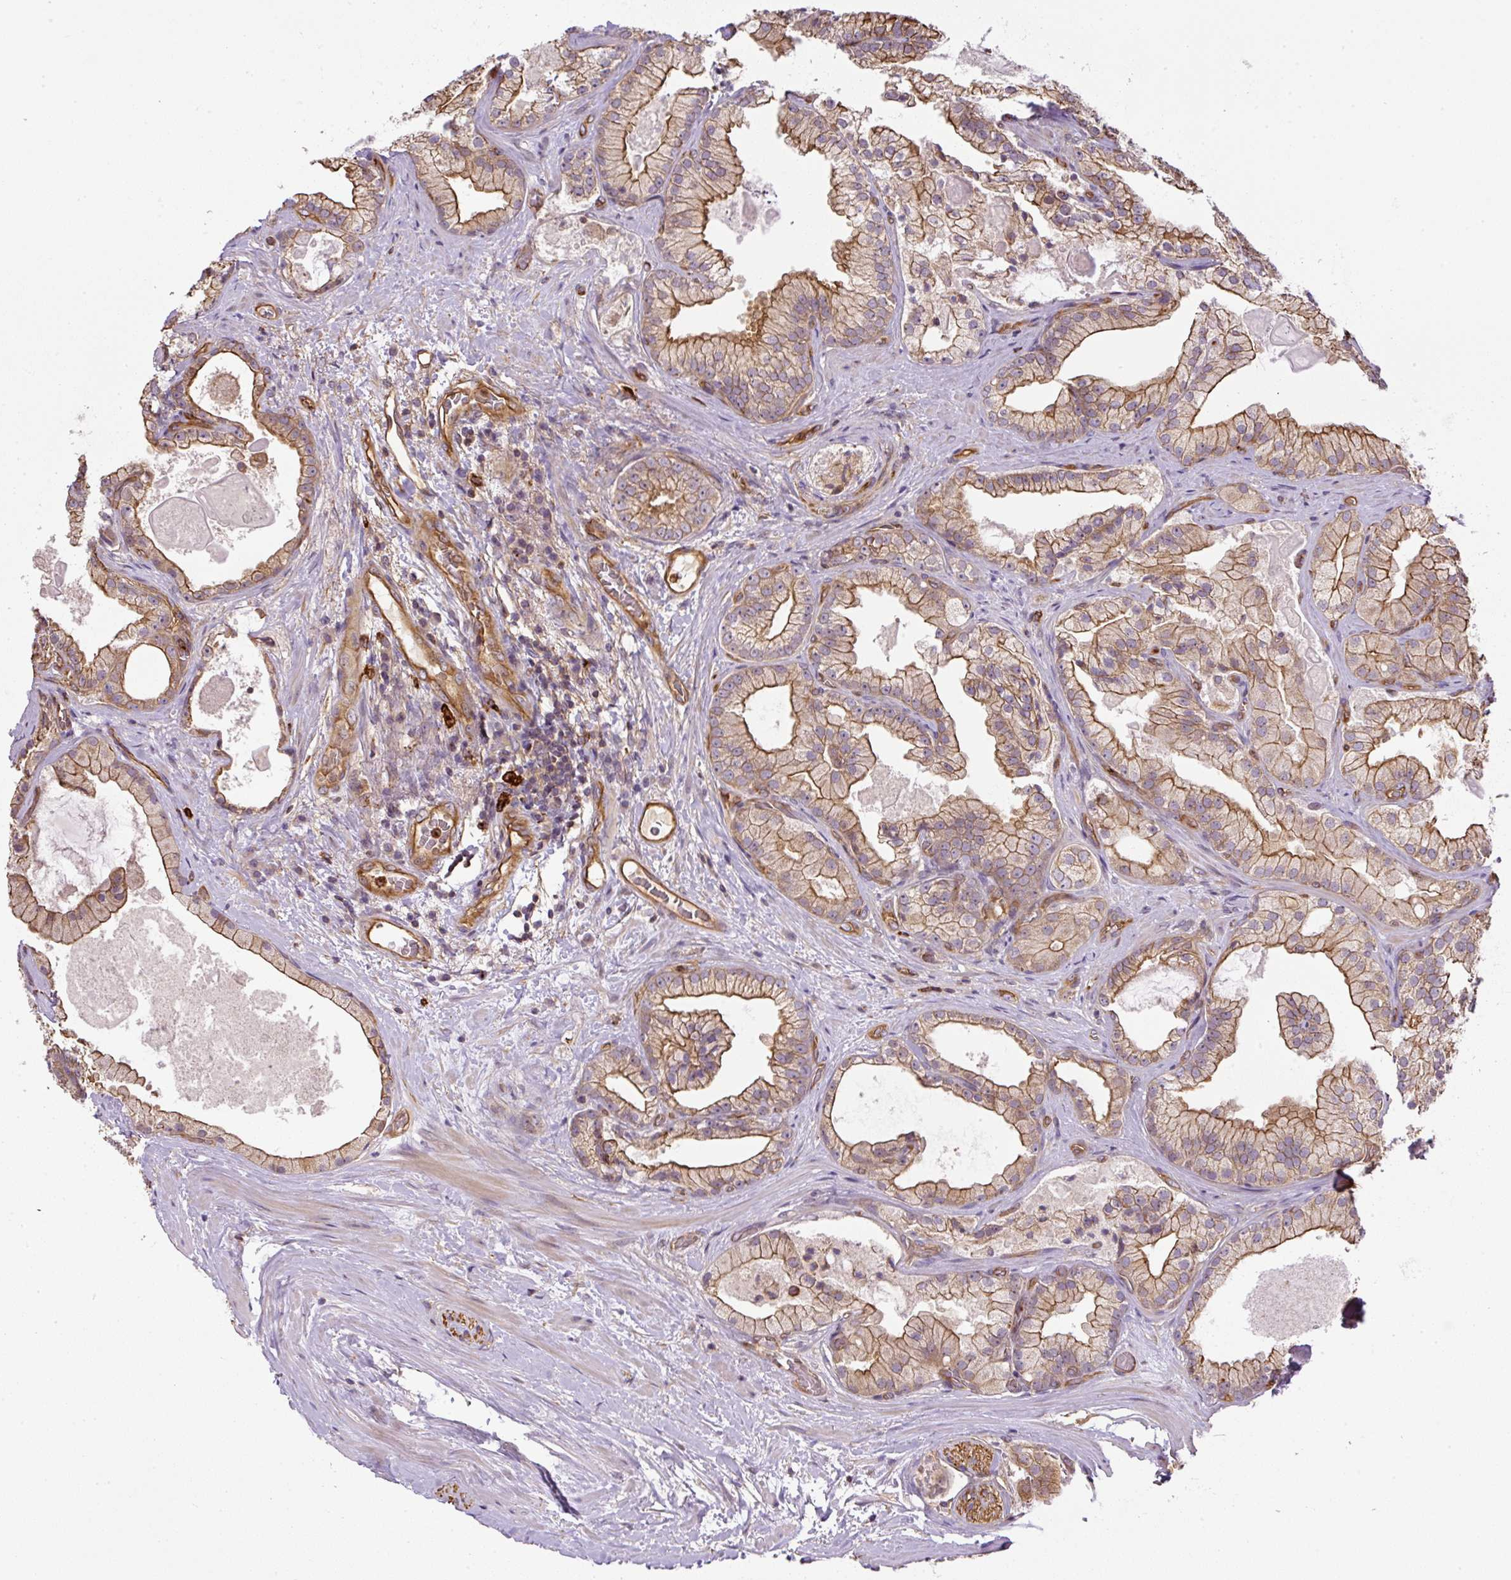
{"staining": {"intensity": "moderate", "quantity": ">75%", "location": "cytoplasmic/membranous"}, "tissue": "prostate cancer", "cell_type": "Tumor cells", "image_type": "cancer", "snomed": [{"axis": "morphology", "description": "Adenocarcinoma, High grade"}, {"axis": "topography", "description": "Prostate"}], "caption": "Tumor cells display medium levels of moderate cytoplasmic/membranous staining in approximately >75% of cells in prostate cancer.", "gene": "B3GALT5", "patient": {"sex": "male", "age": 68}}